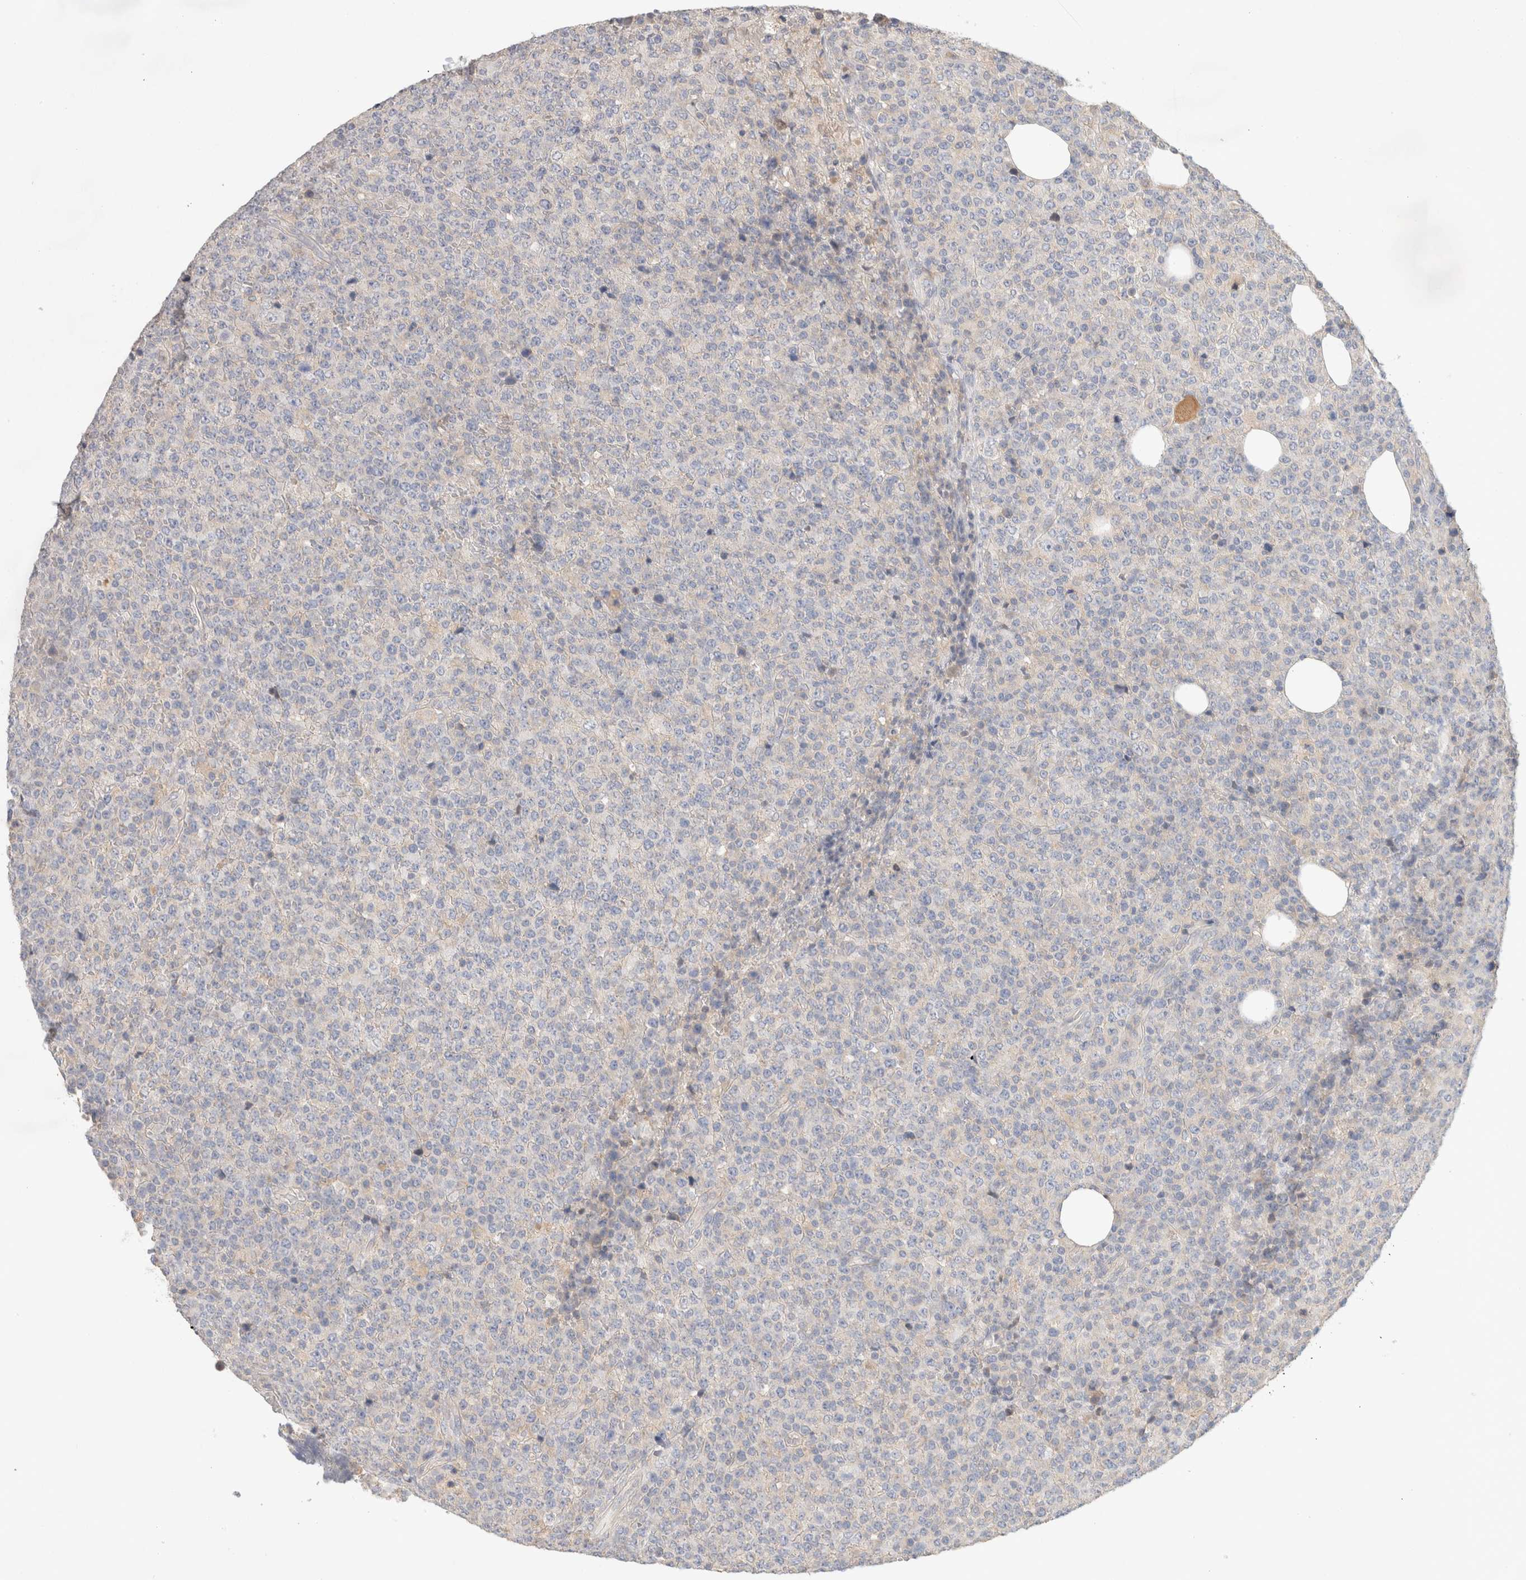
{"staining": {"intensity": "negative", "quantity": "none", "location": "none"}, "tissue": "lymphoma", "cell_type": "Tumor cells", "image_type": "cancer", "snomed": [{"axis": "morphology", "description": "Malignant lymphoma, non-Hodgkin's type, High grade"}, {"axis": "topography", "description": "Lymph node"}], "caption": "Tumor cells show no significant protein expression in malignant lymphoma, non-Hodgkin's type (high-grade). Brightfield microscopy of IHC stained with DAB (brown) and hematoxylin (blue), captured at high magnification.", "gene": "MPP2", "patient": {"sex": "male", "age": 13}}